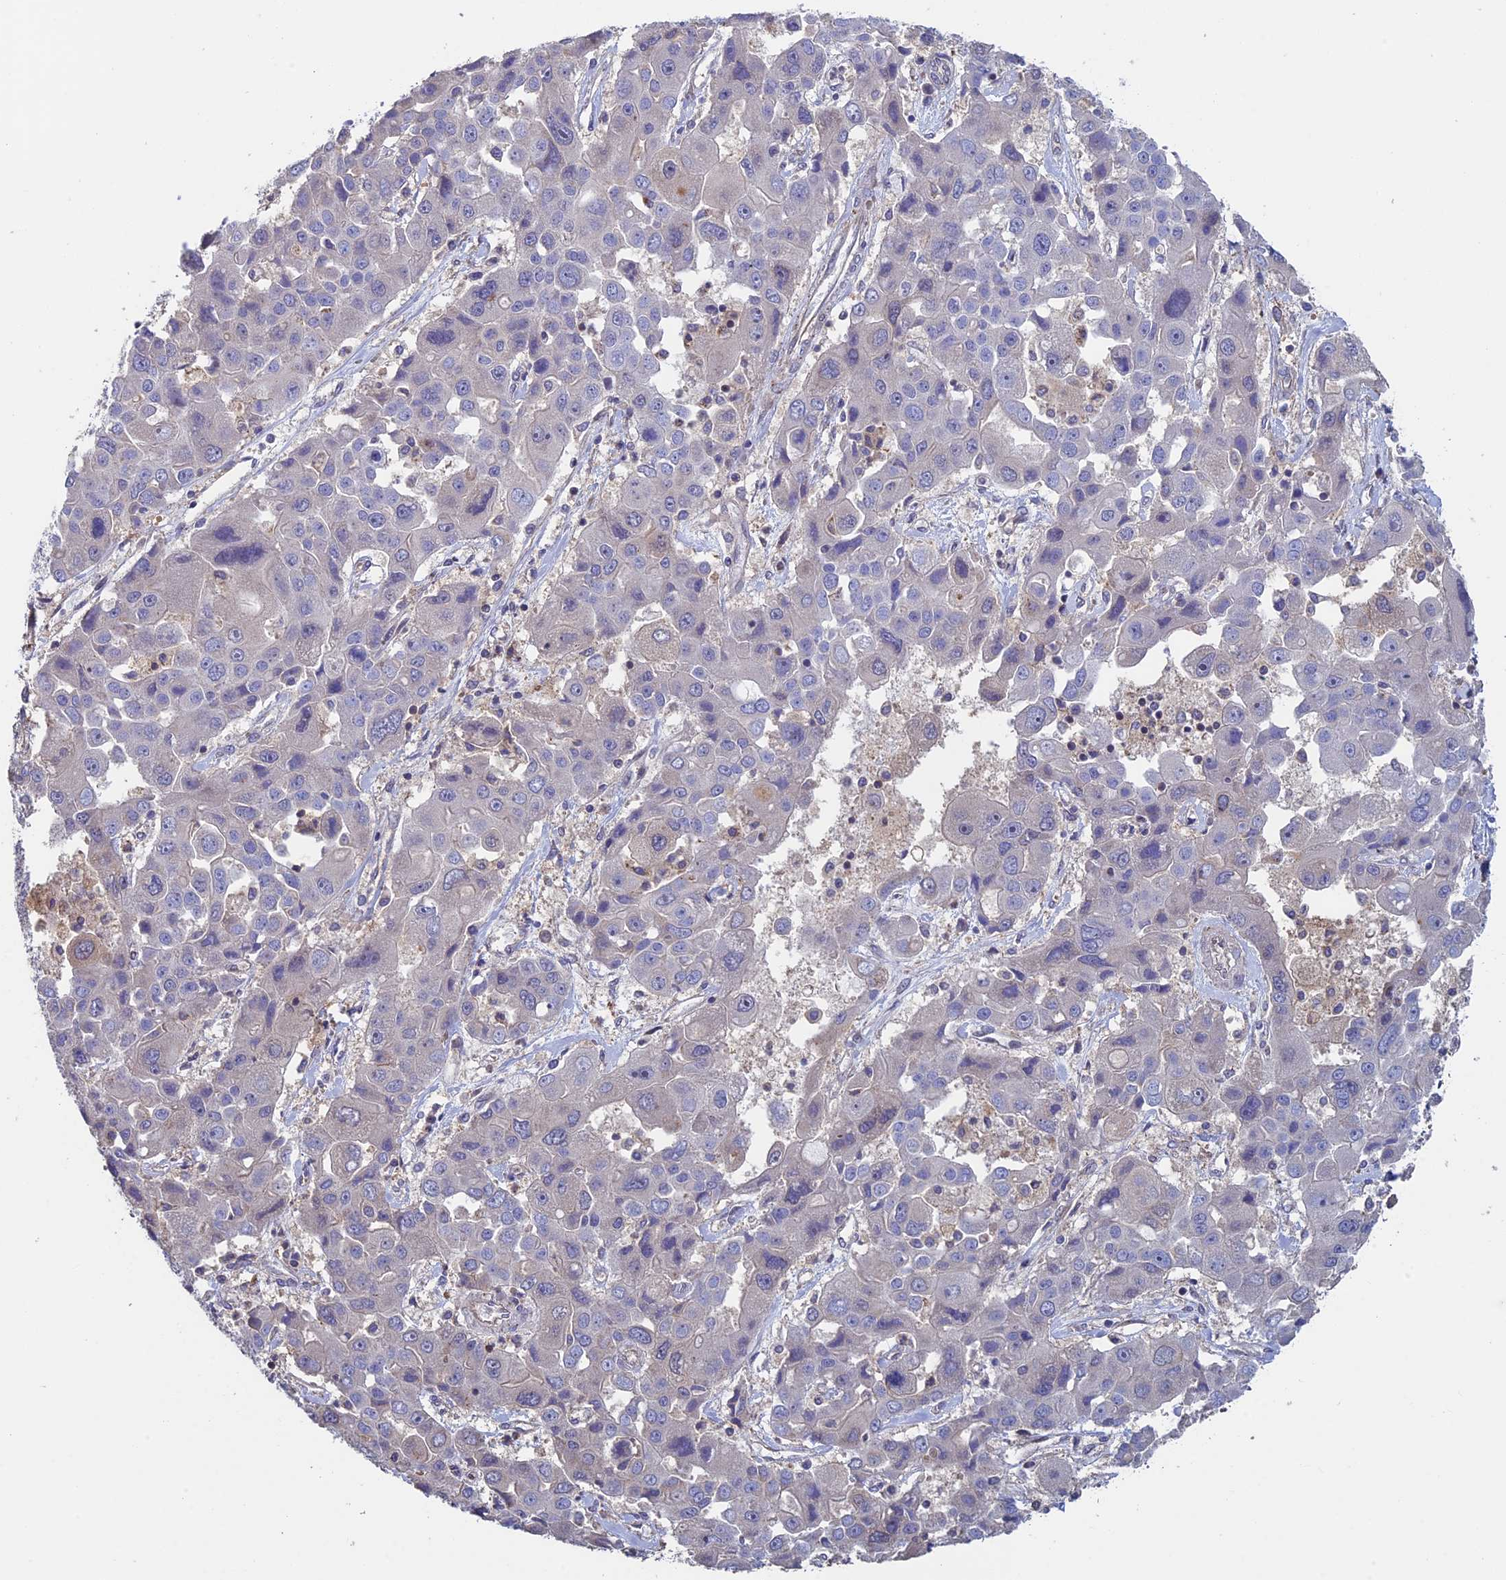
{"staining": {"intensity": "negative", "quantity": "none", "location": "none"}, "tissue": "liver cancer", "cell_type": "Tumor cells", "image_type": "cancer", "snomed": [{"axis": "morphology", "description": "Cholangiocarcinoma"}, {"axis": "topography", "description": "Liver"}], "caption": "Immunohistochemistry of human liver cancer (cholangiocarcinoma) shows no positivity in tumor cells. (Stains: DAB (3,3'-diaminobenzidine) IHC with hematoxylin counter stain, Microscopy: brightfield microscopy at high magnification).", "gene": "LCMT1", "patient": {"sex": "male", "age": 67}}